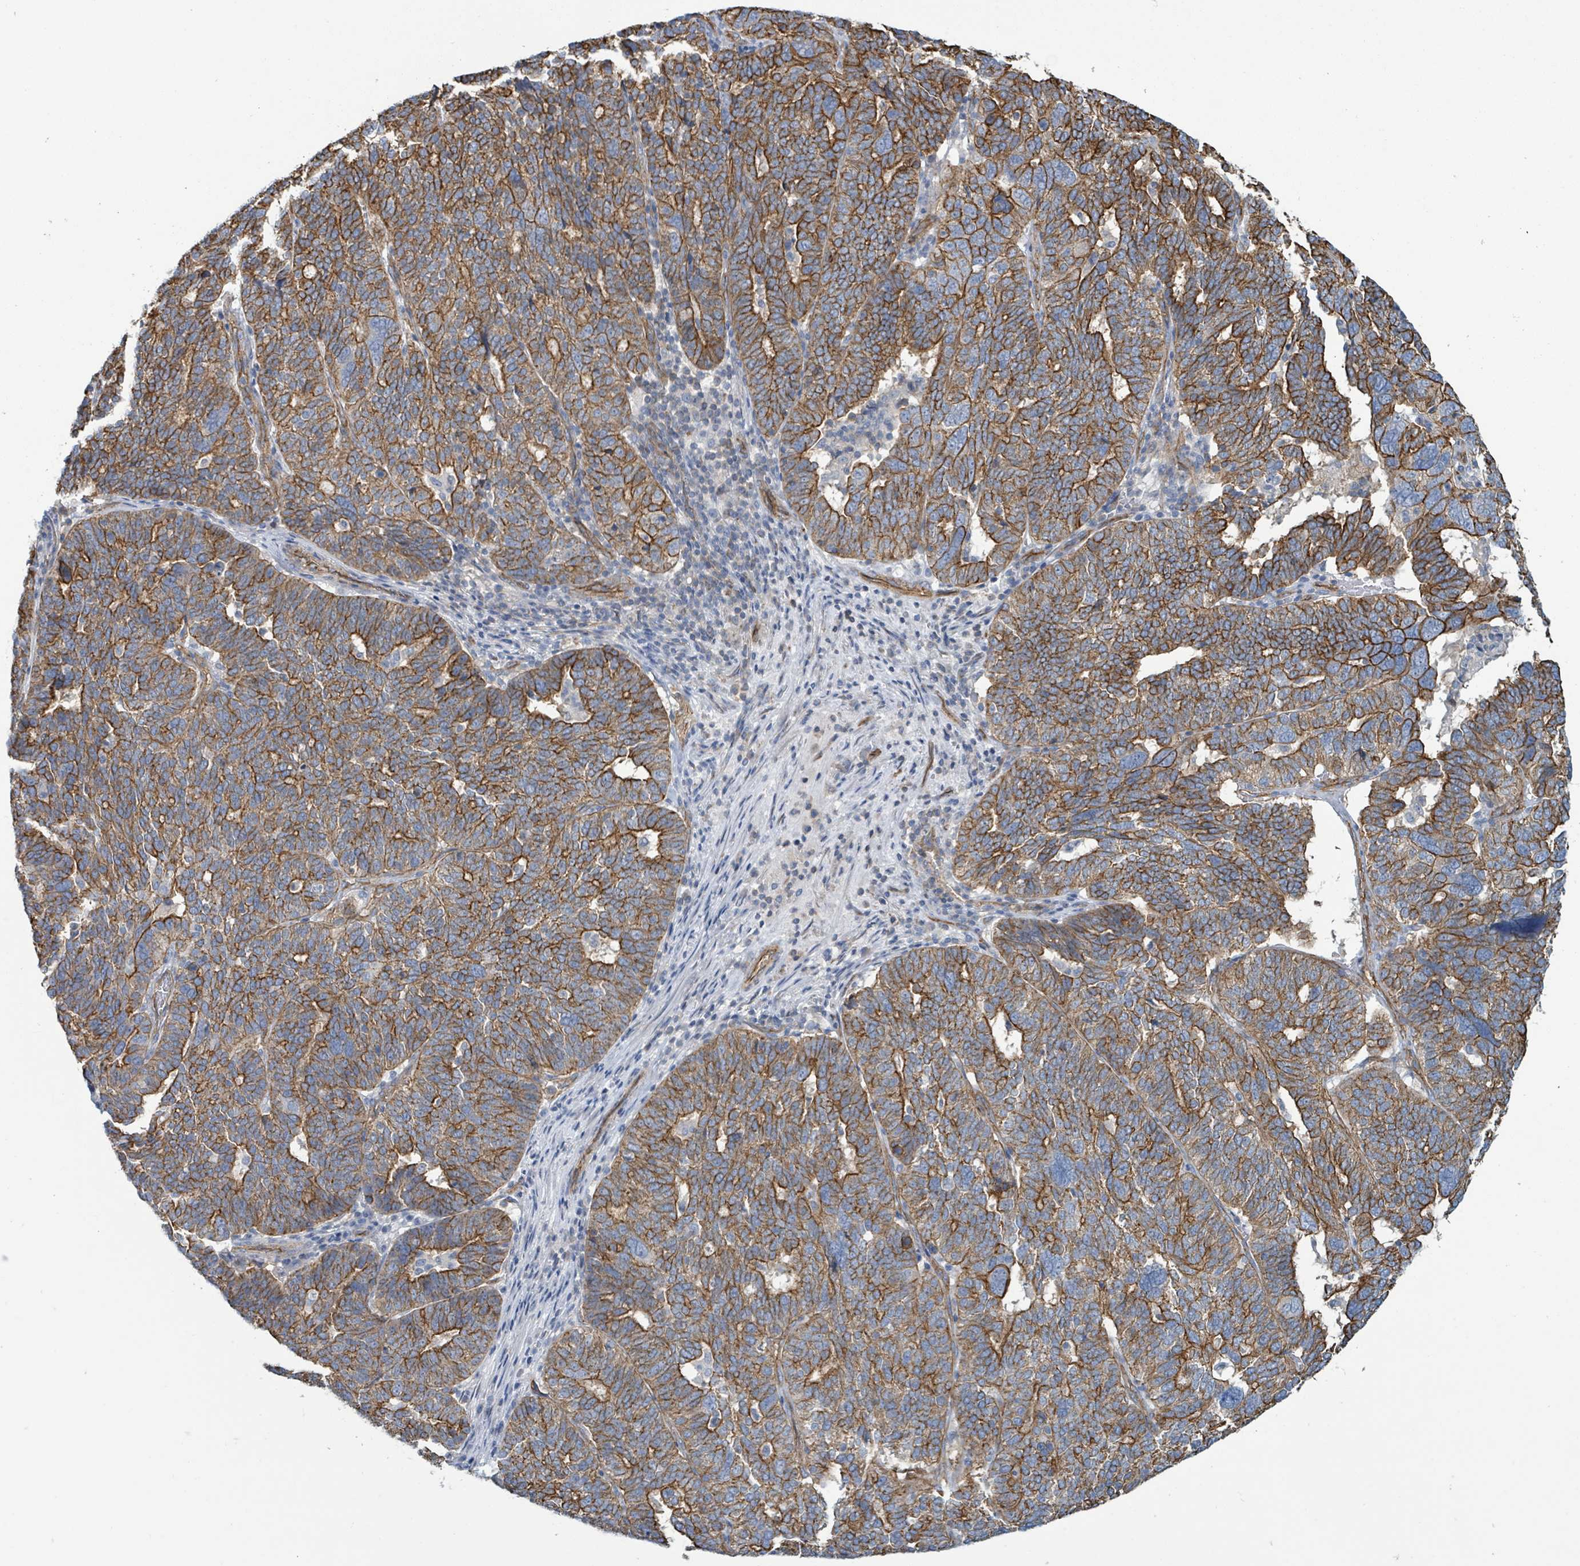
{"staining": {"intensity": "moderate", "quantity": ">75%", "location": "cytoplasmic/membranous"}, "tissue": "ovarian cancer", "cell_type": "Tumor cells", "image_type": "cancer", "snomed": [{"axis": "morphology", "description": "Cystadenocarcinoma, serous, NOS"}, {"axis": "topography", "description": "Ovary"}], "caption": "Human serous cystadenocarcinoma (ovarian) stained with a protein marker shows moderate staining in tumor cells.", "gene": "LDOC1", "patient": {"sex": "female", "age": 59}}